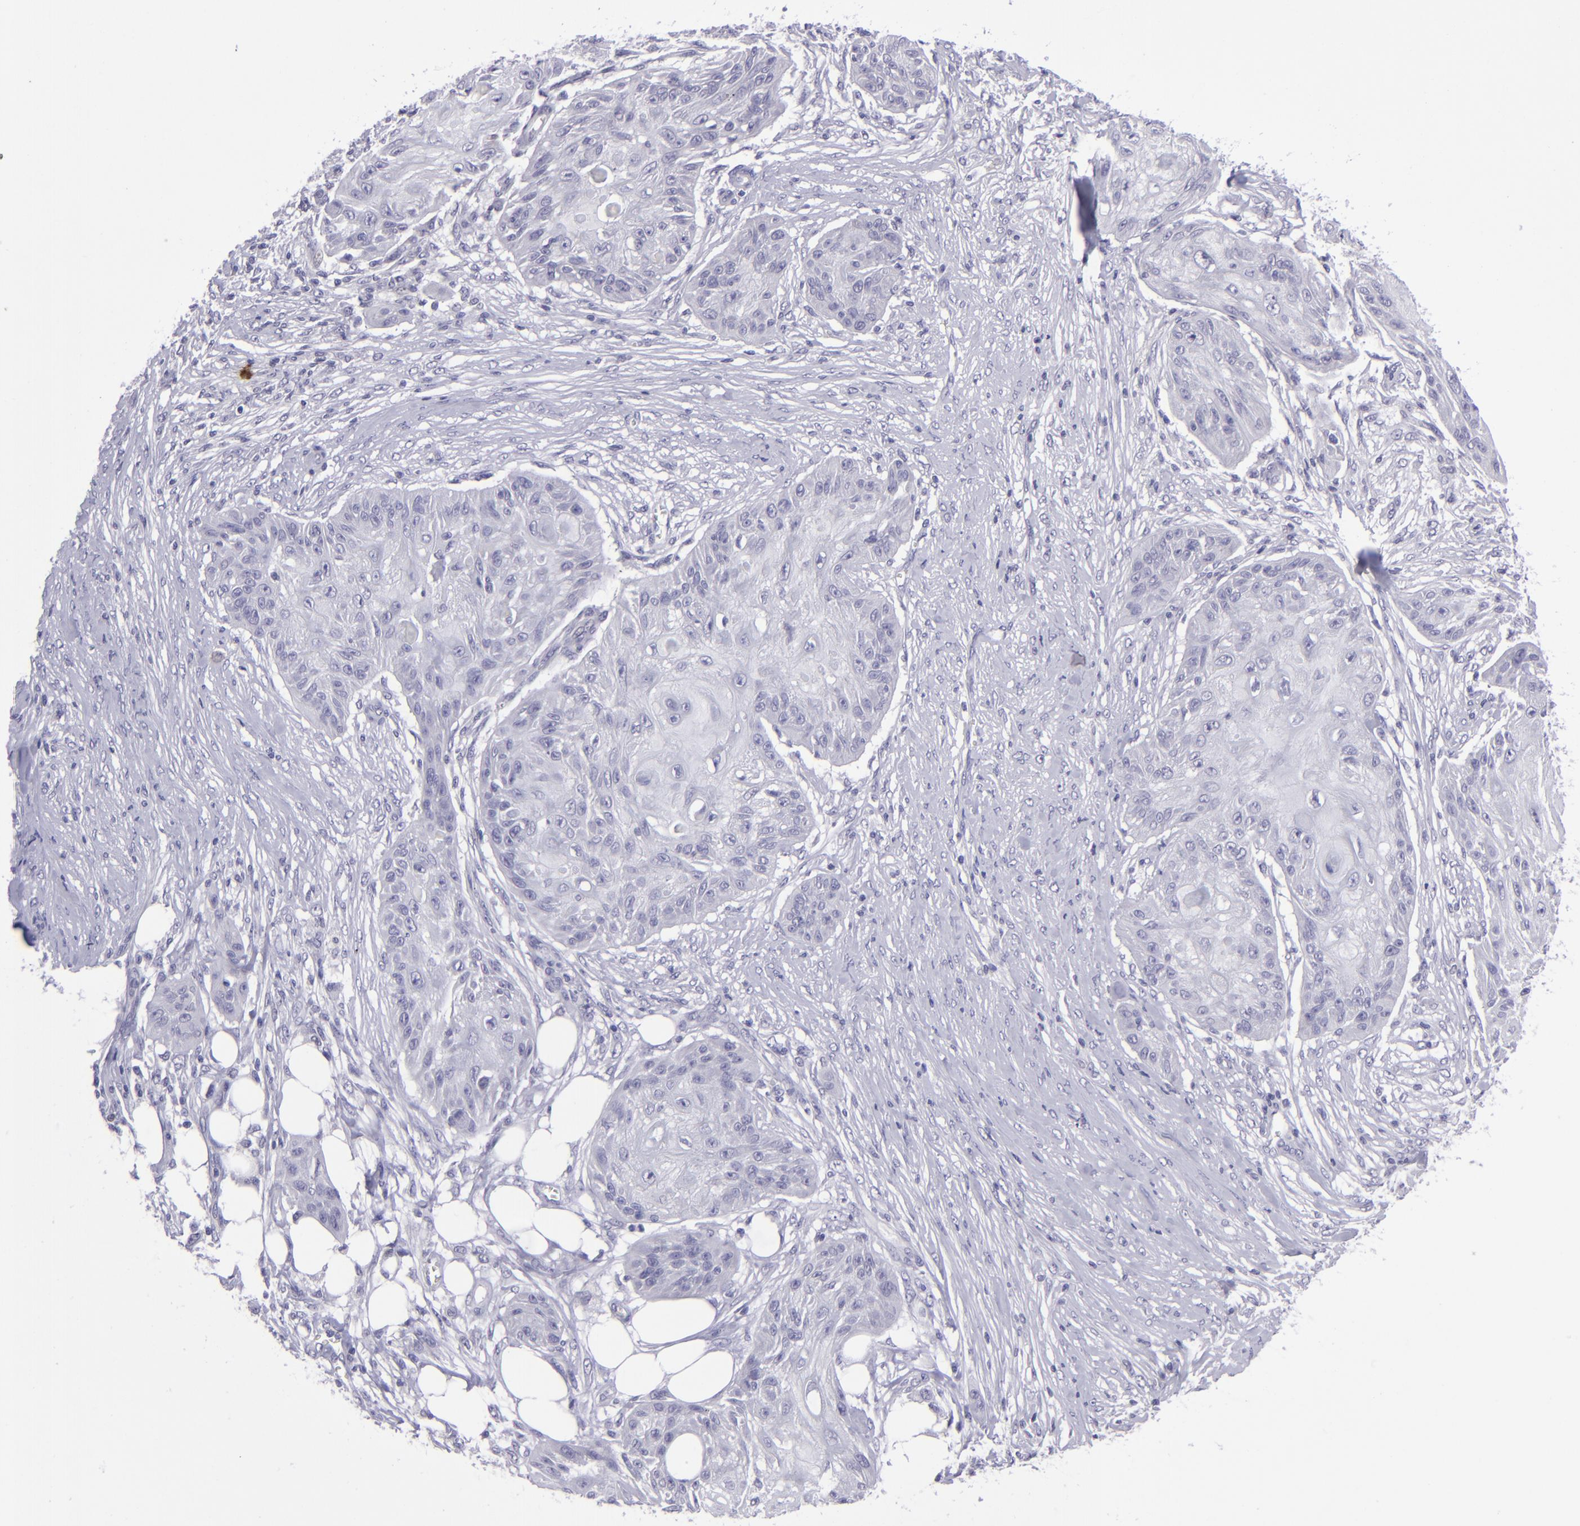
{"staining": {"intensity": "negative", "quantity": "none", "location": "none"}, "tissue": "skin cancer", "cell_type": "Tumor cells", "image_type": "cancer", "snomed": [{"axis": "morphology", "description": "Squamous cell carcinoma, NOS"}, {"axis": "topography", "description": "Skin"}], "caption": "DAB immunohistochemical staining of squamous cell carcinoma (skin) reveals no significant expression in tumor cells.", "gene": "POU2F2", "patient": {"sex": "female", "age": 88}}